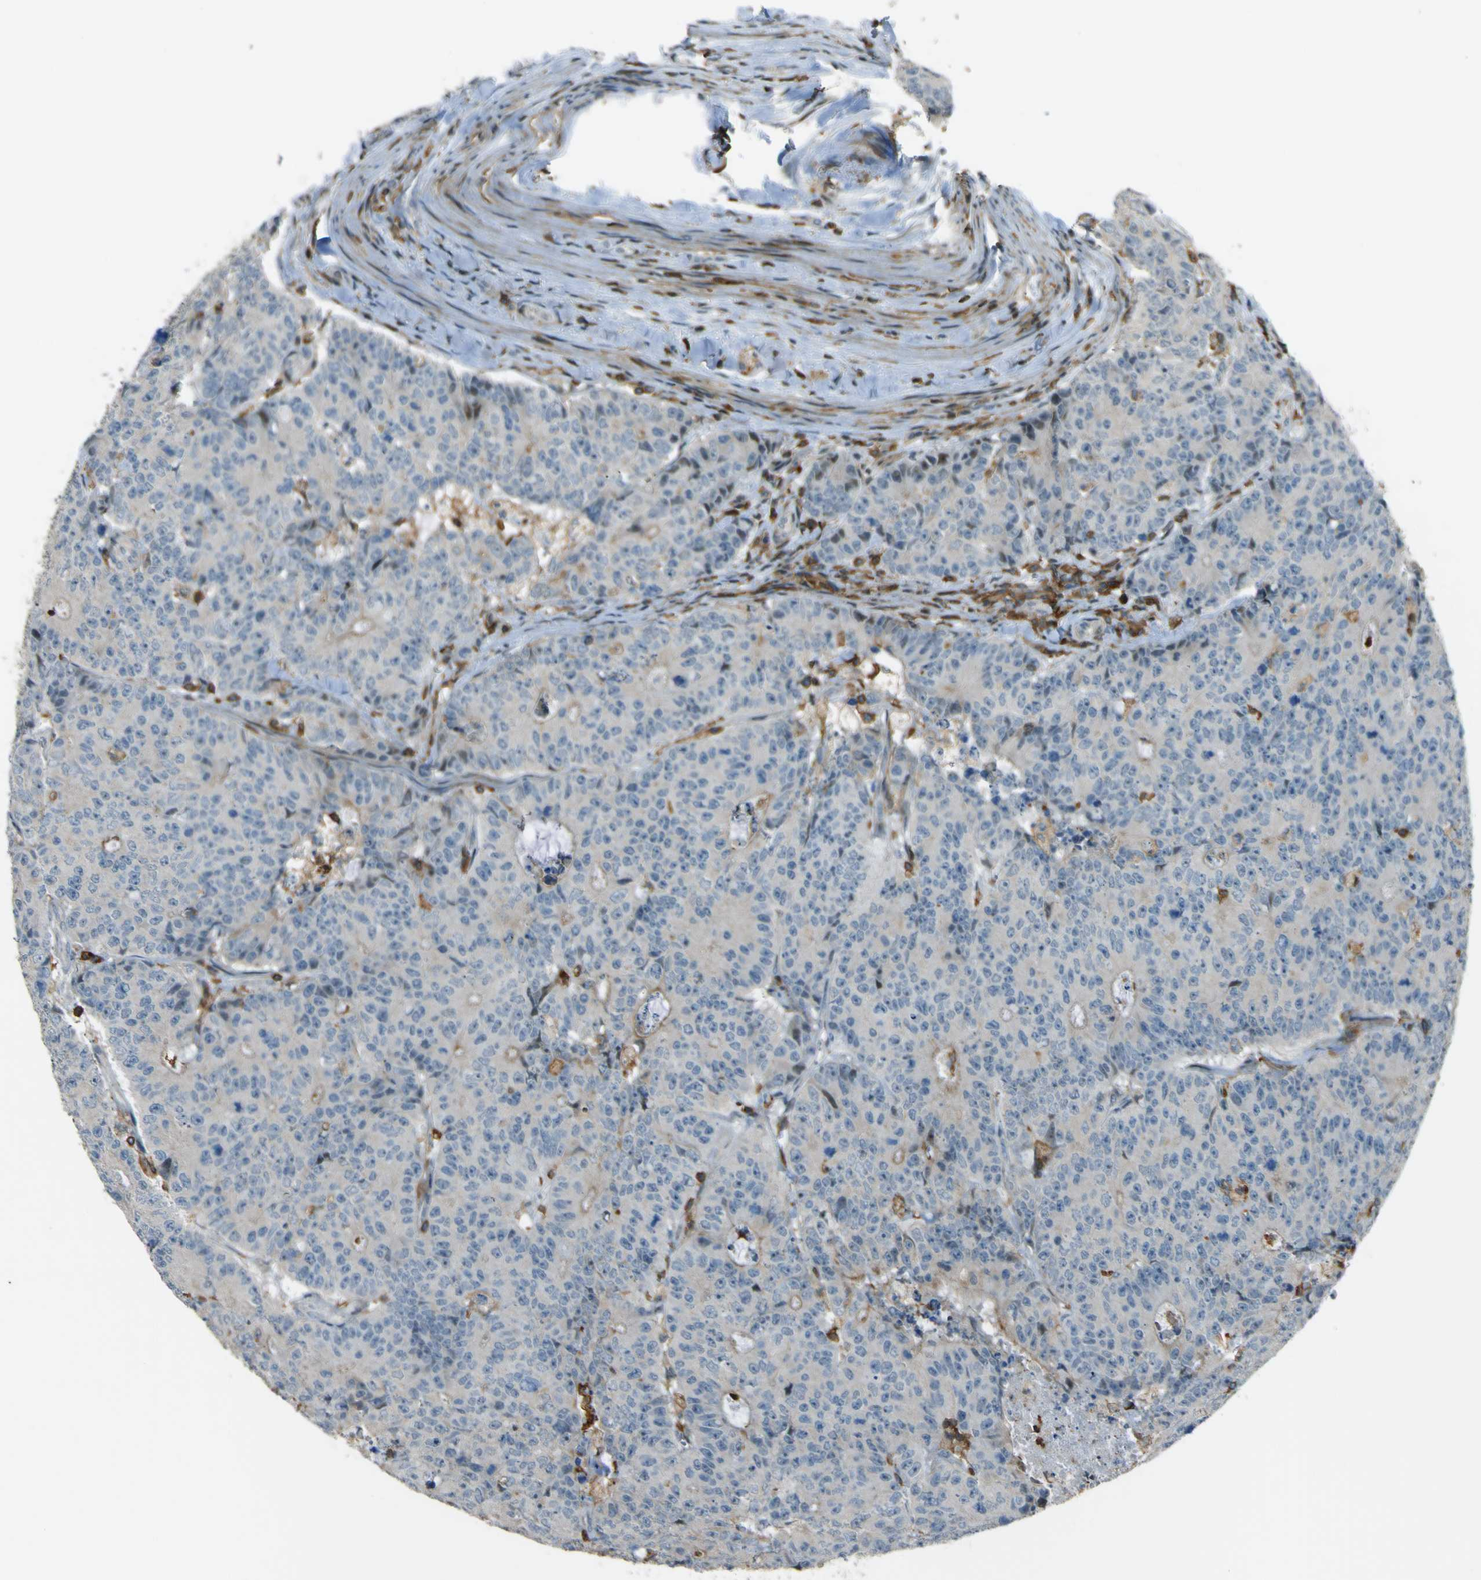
{"staining": {"intensity": "weak", "quantity": "<25%", "location": "cytoplasmic/membranous"}, "tissue": "colorectal cancer", "cell_type": "Tumor cells", "image_type": "cancer", "snomed": [{"axis": "morphology", "description": "Adenocarcinoma, NOS"}, {"axis": "topography", "description": "Colon"}], "caption": "Immunohistochemistry image of neoplastic tissue: human adenocarcinoma (colorectal) stained with DAB reveals no significant protein staining in tumor cells.", "gene": "PCDHB5", "patient": {"sex": "female", "age": 86}}